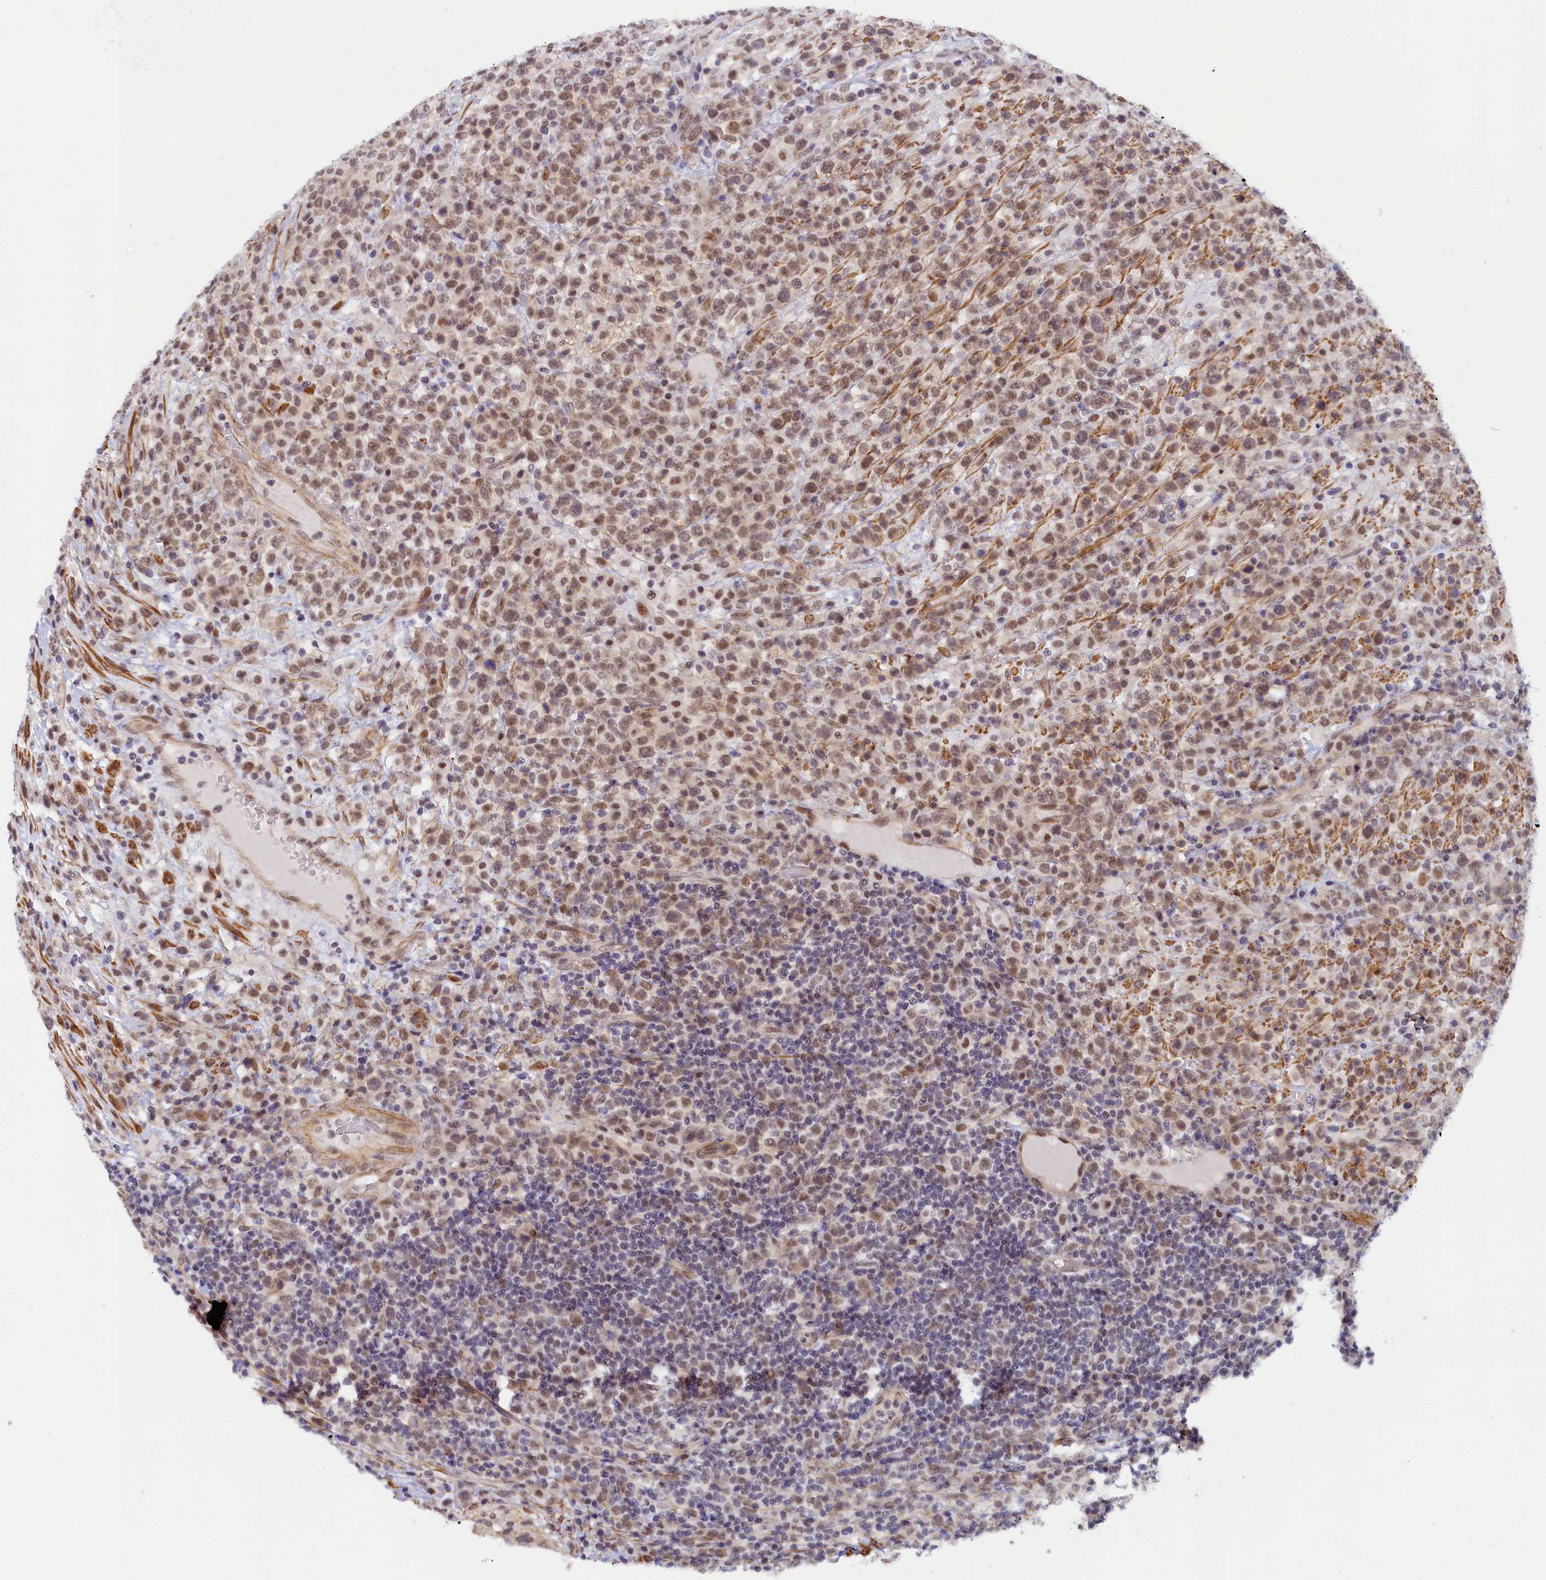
{"staining": {"intensity": "moderate", "quantity": ">75%", "location": "nuclear"}, "tissue": "lymphoma", "cell_type": "Tumor cells", "image_type": "cancer", "snomed": [{"axis": "morphology", "description": "Malignant lymphoma, non-Hodgkin's type, High grade"}, {"axis": "topography", "description": "Colon"}], "caption": "Lymphoma tissue reveals moderate nuclear expression in about >75% of tumor cells", "gene": "INTS14", "patient": {"sex": "female", "age": 53}}